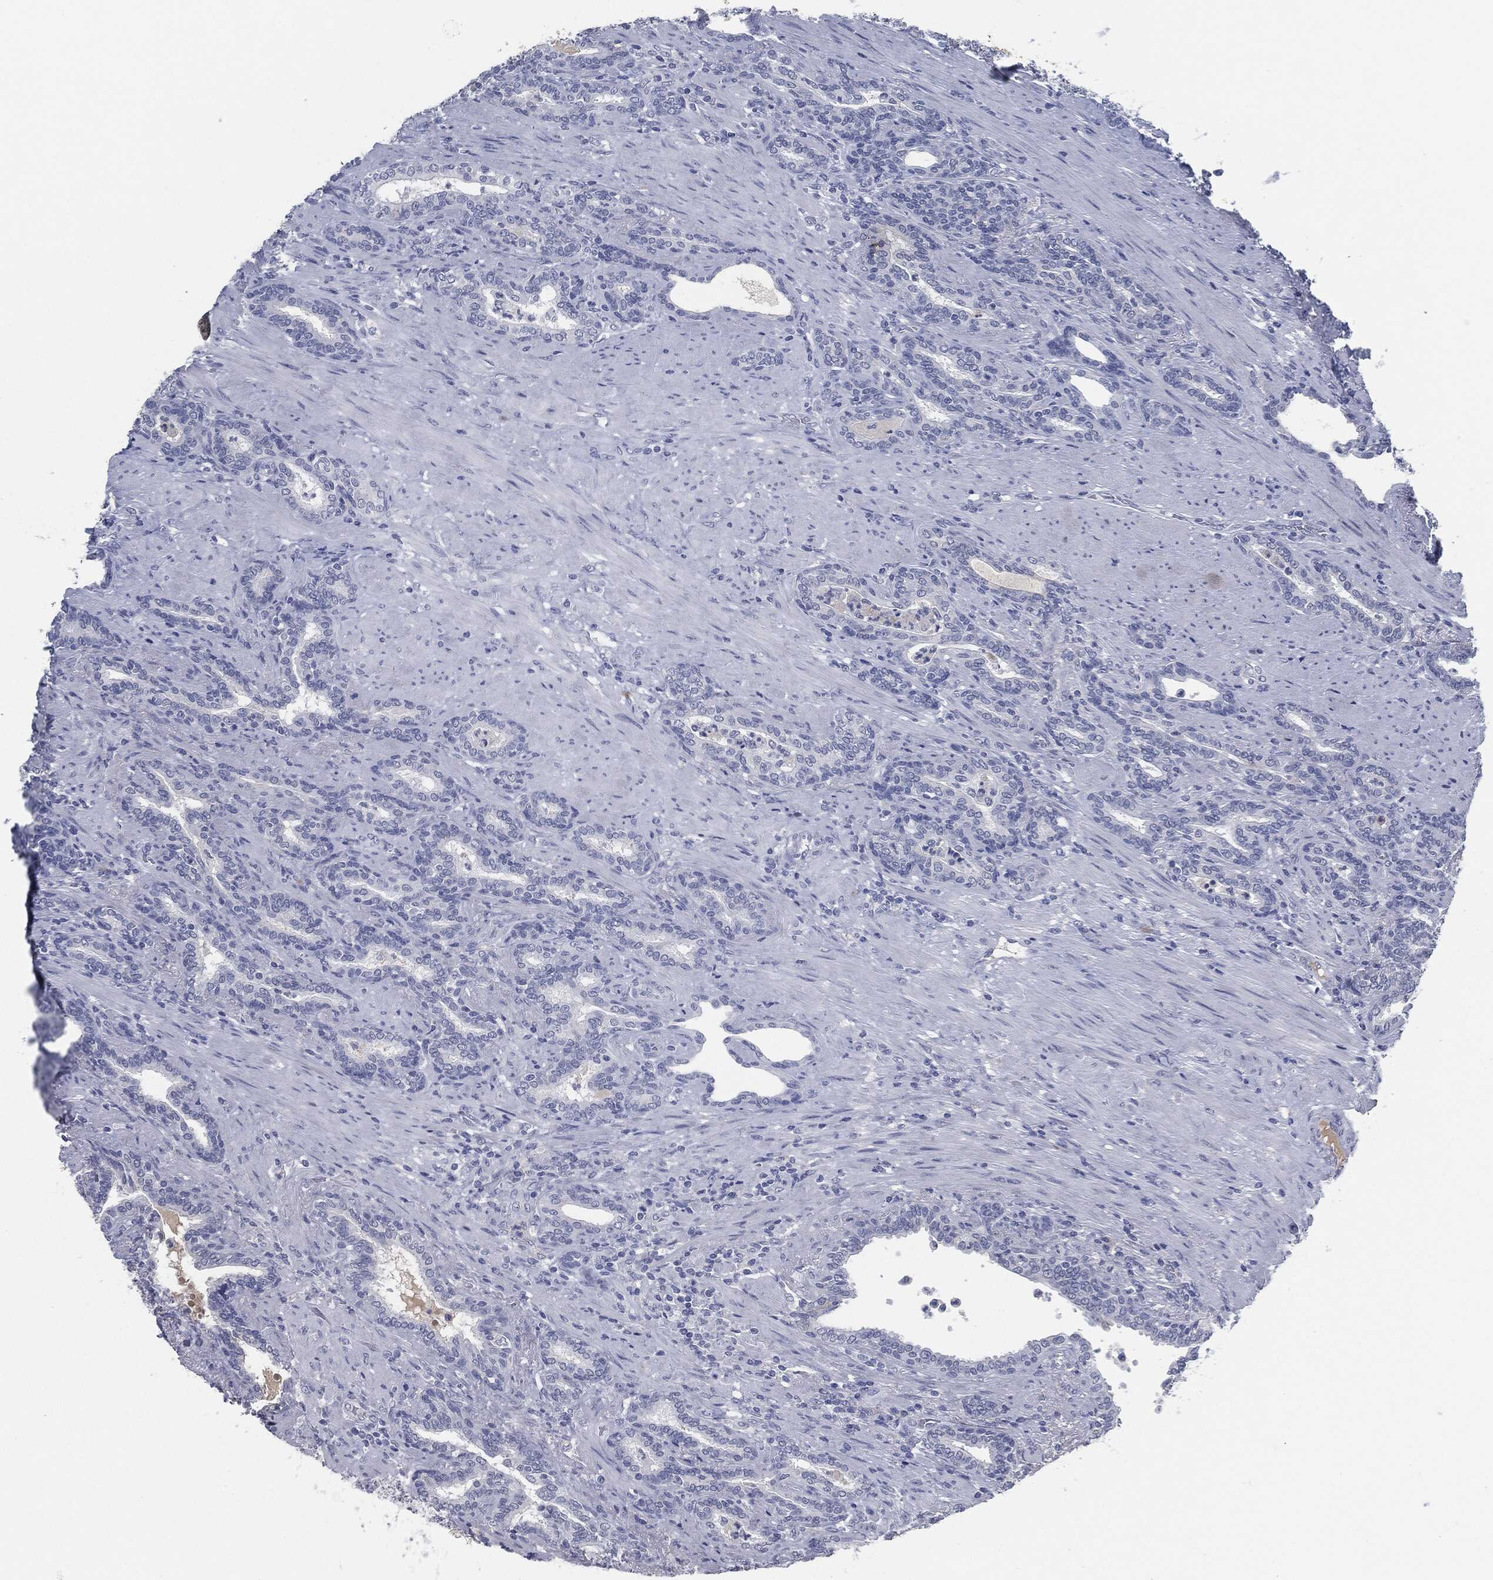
{"staining": {"intensity": "negative", "quantity": "none", "location": "none"}, "tissue": "prostate cancer", "cell_type": "Tumor cells", "image_type": "cancer", "snomed": [{"axis": "morphology", "description": "Adenocarcinoma, Low grade"}, {"axis": "topography", "description": "Prostate"}], "caption": "The photomicrograph shows no staining of tumor cells in prostate cancer (low-grade adenocarcinoma).", "gene": "MST1", "patient": {"sex": "male", "age": 68}}